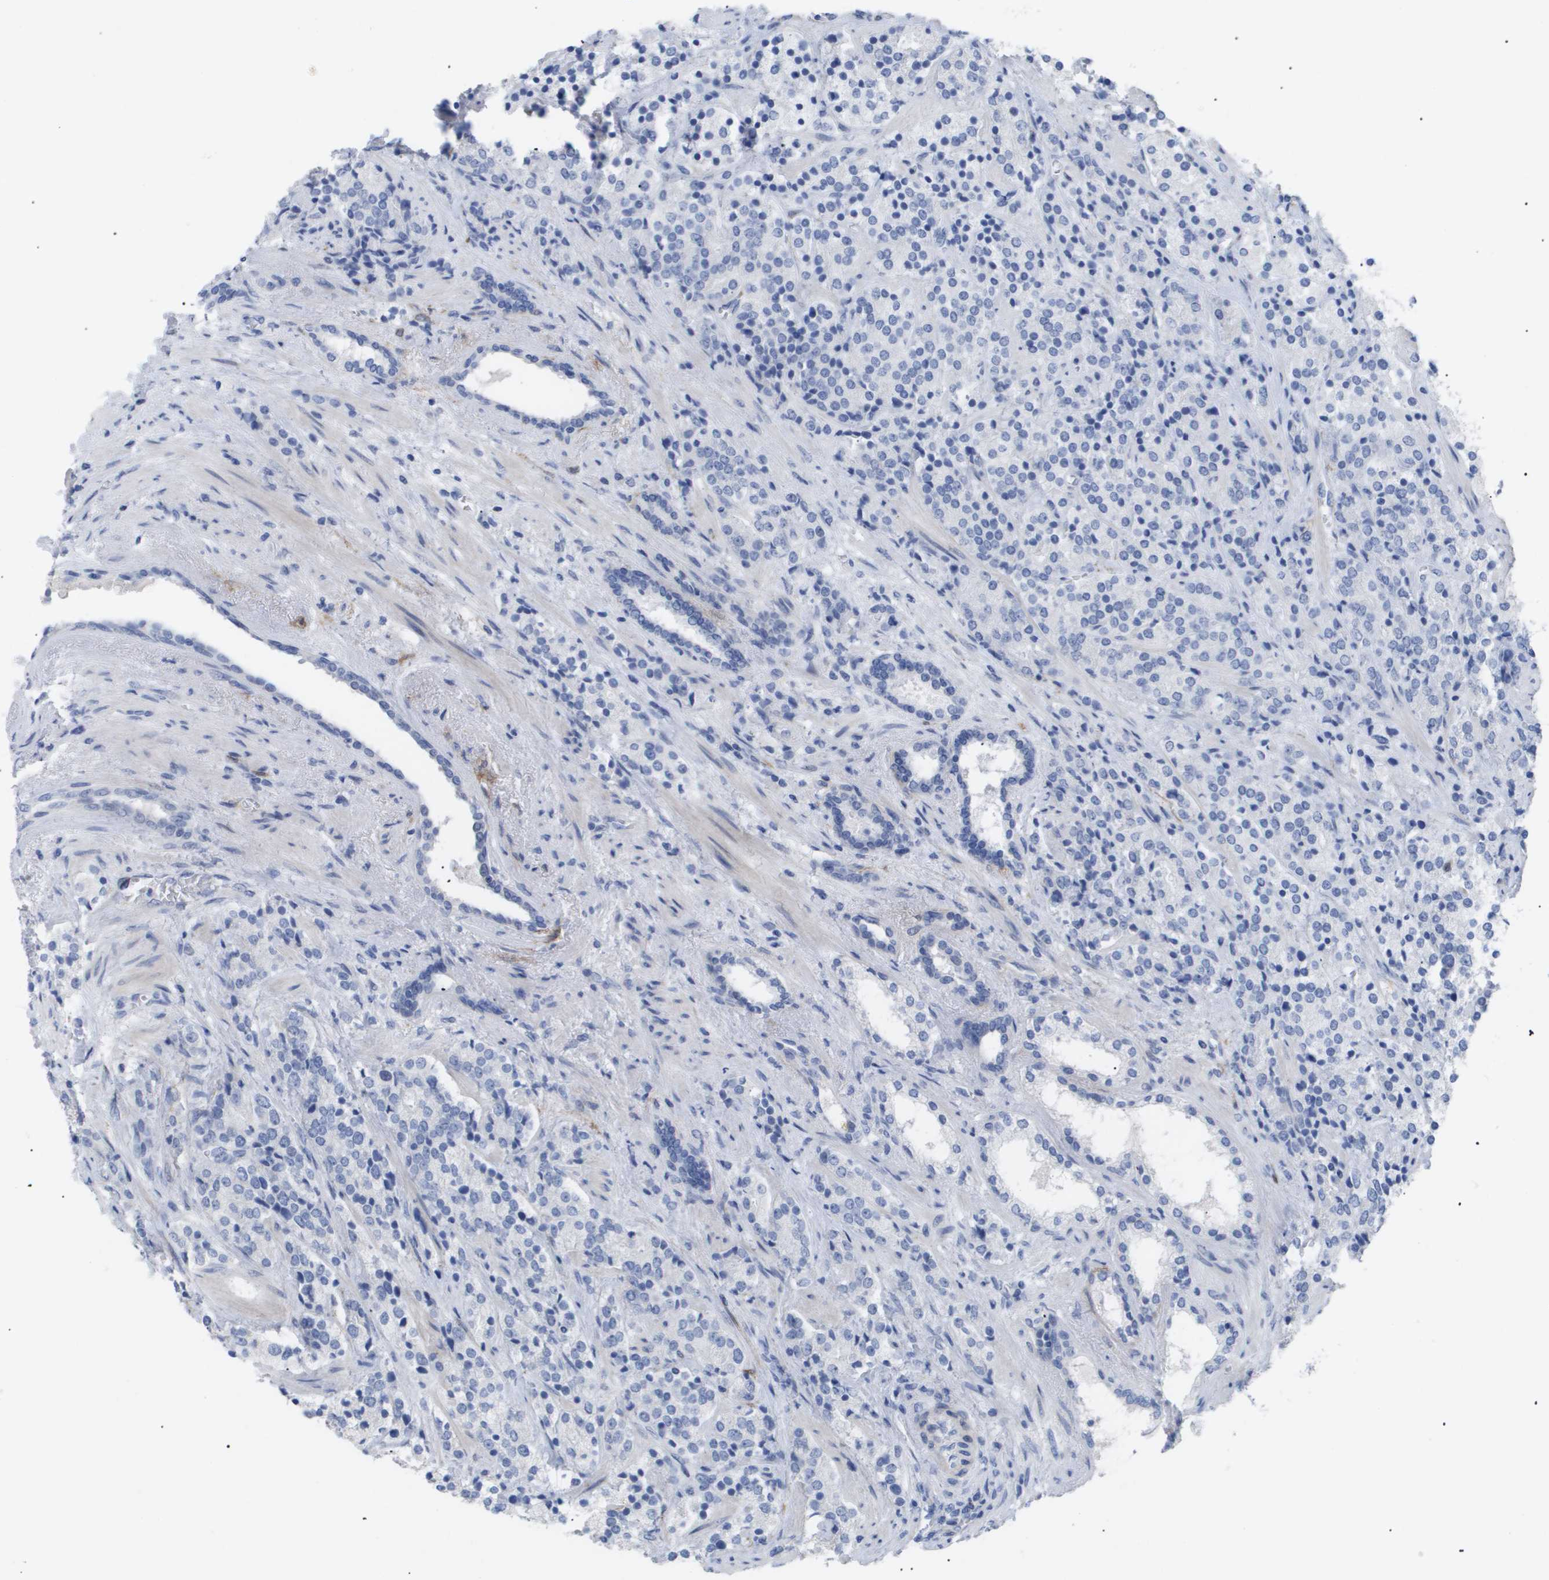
{"staining": {"intensity": "negative", "quantity": "none", "location": "none"}, "tissue": "prostate cancer", "cell_type": "Tumor cells", "image_type": "cancer", "snomed": [{"axis": "morphology", "description": "Adenocarcinoma, High grade"}, {"axis": "topography", "description": "Prostate"}], "caption": "Immunohistochemical staining of adenocarcinoma (high-grade) (prostate) shows no significant positivity in tumor cells.", "gene": "CAV3", "patient": {"sex": "male", "age": 71}}